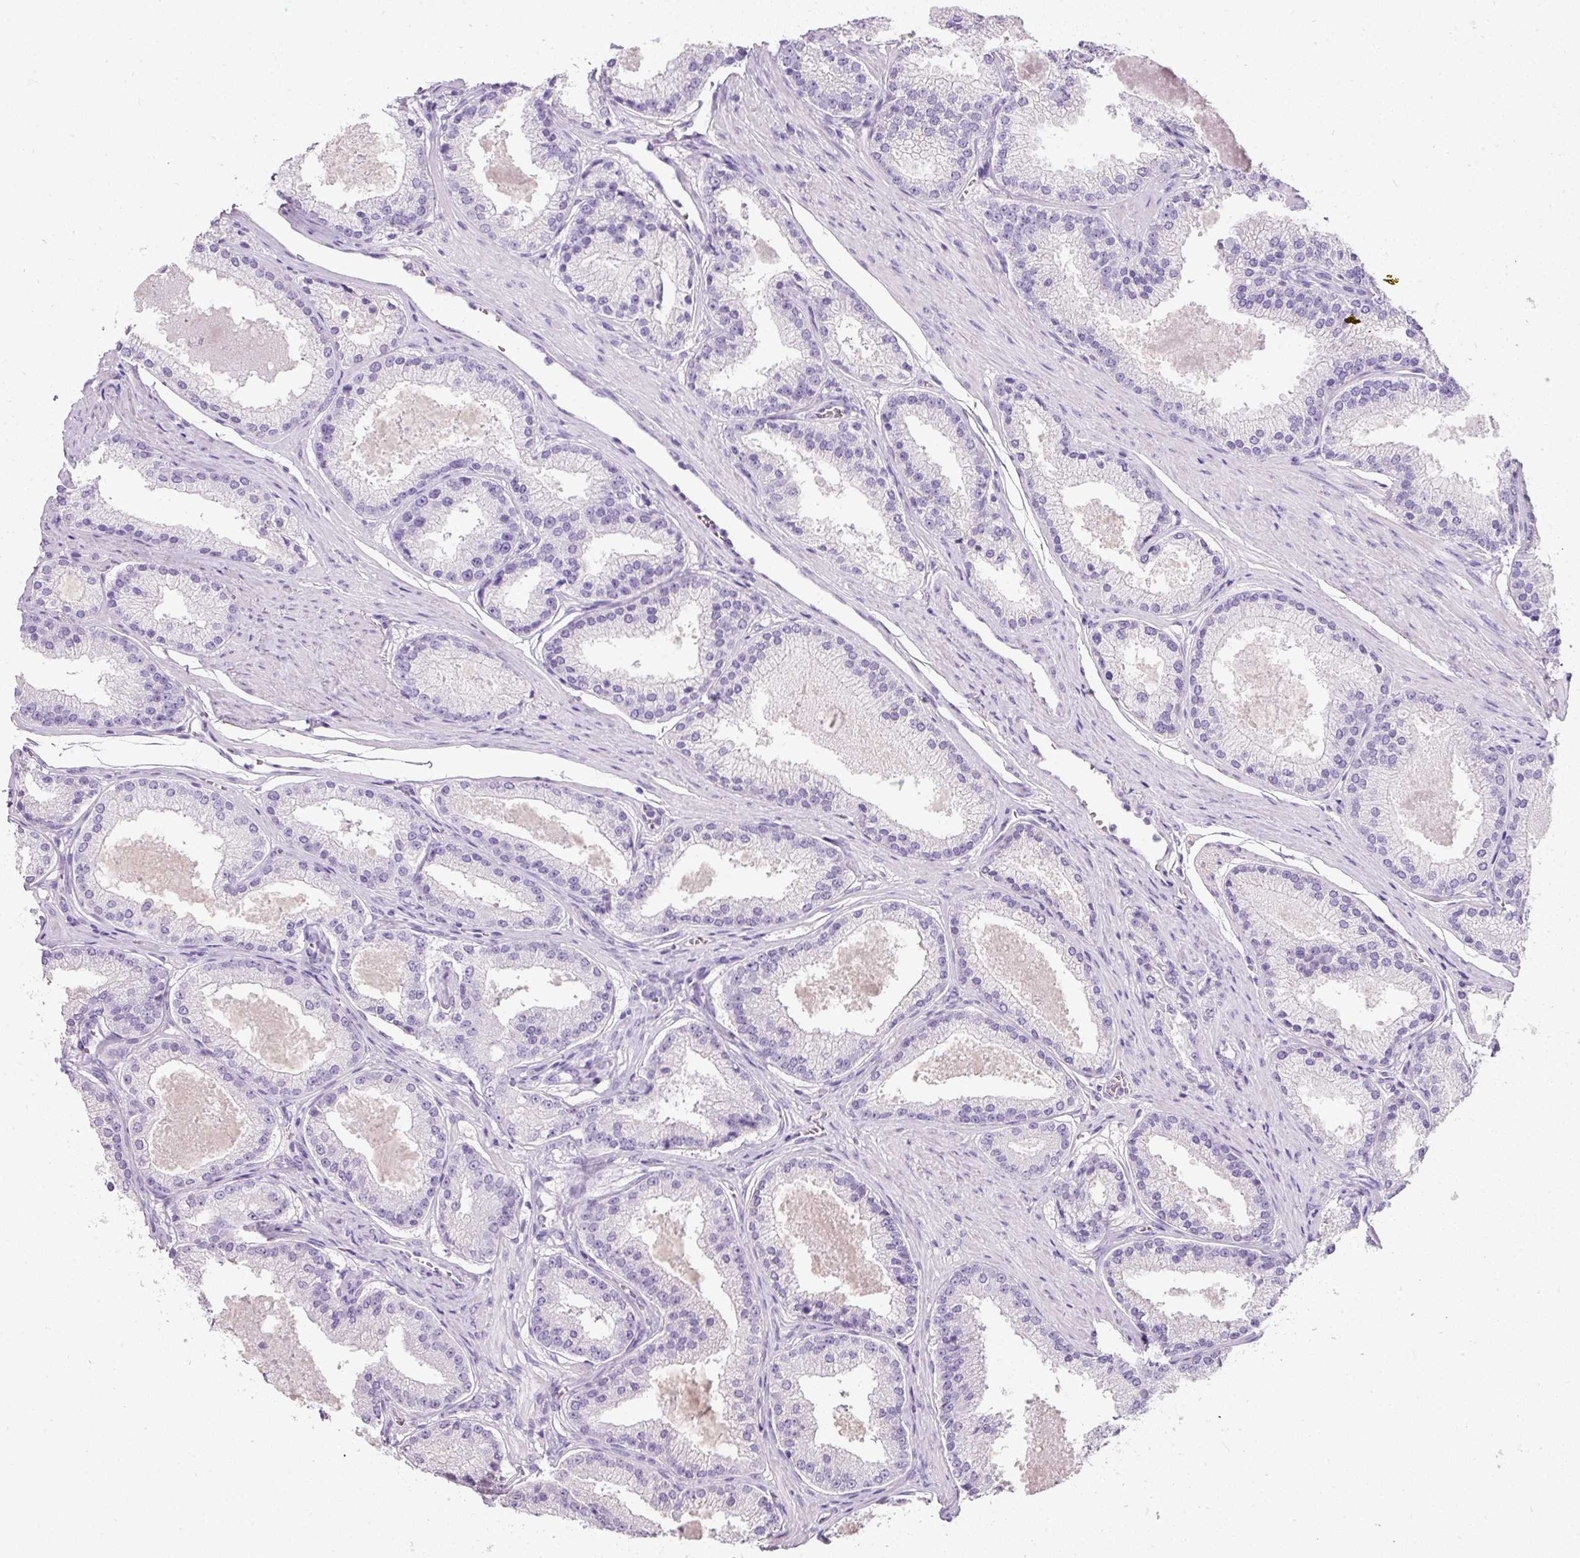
{"staining": {"intensity": "negative", "quantity": "none", "location": "none"}, "tissue": "prostate cancer", "cell_type": "Tumor cells", "image_type": "cancer", "snomed": [{"axis": "morphology", "description": "Adenocarcinoma, Low grade"}, {"axis": "topography", "description": "Prostate"}], "caption": "DAB immunohistochemical staining of human low-grade adenocarcinoma (prostate) shows no significant expression in tumor cells.", "gene": "DNM1", "patient": {"sex": "male", "age": 59}}